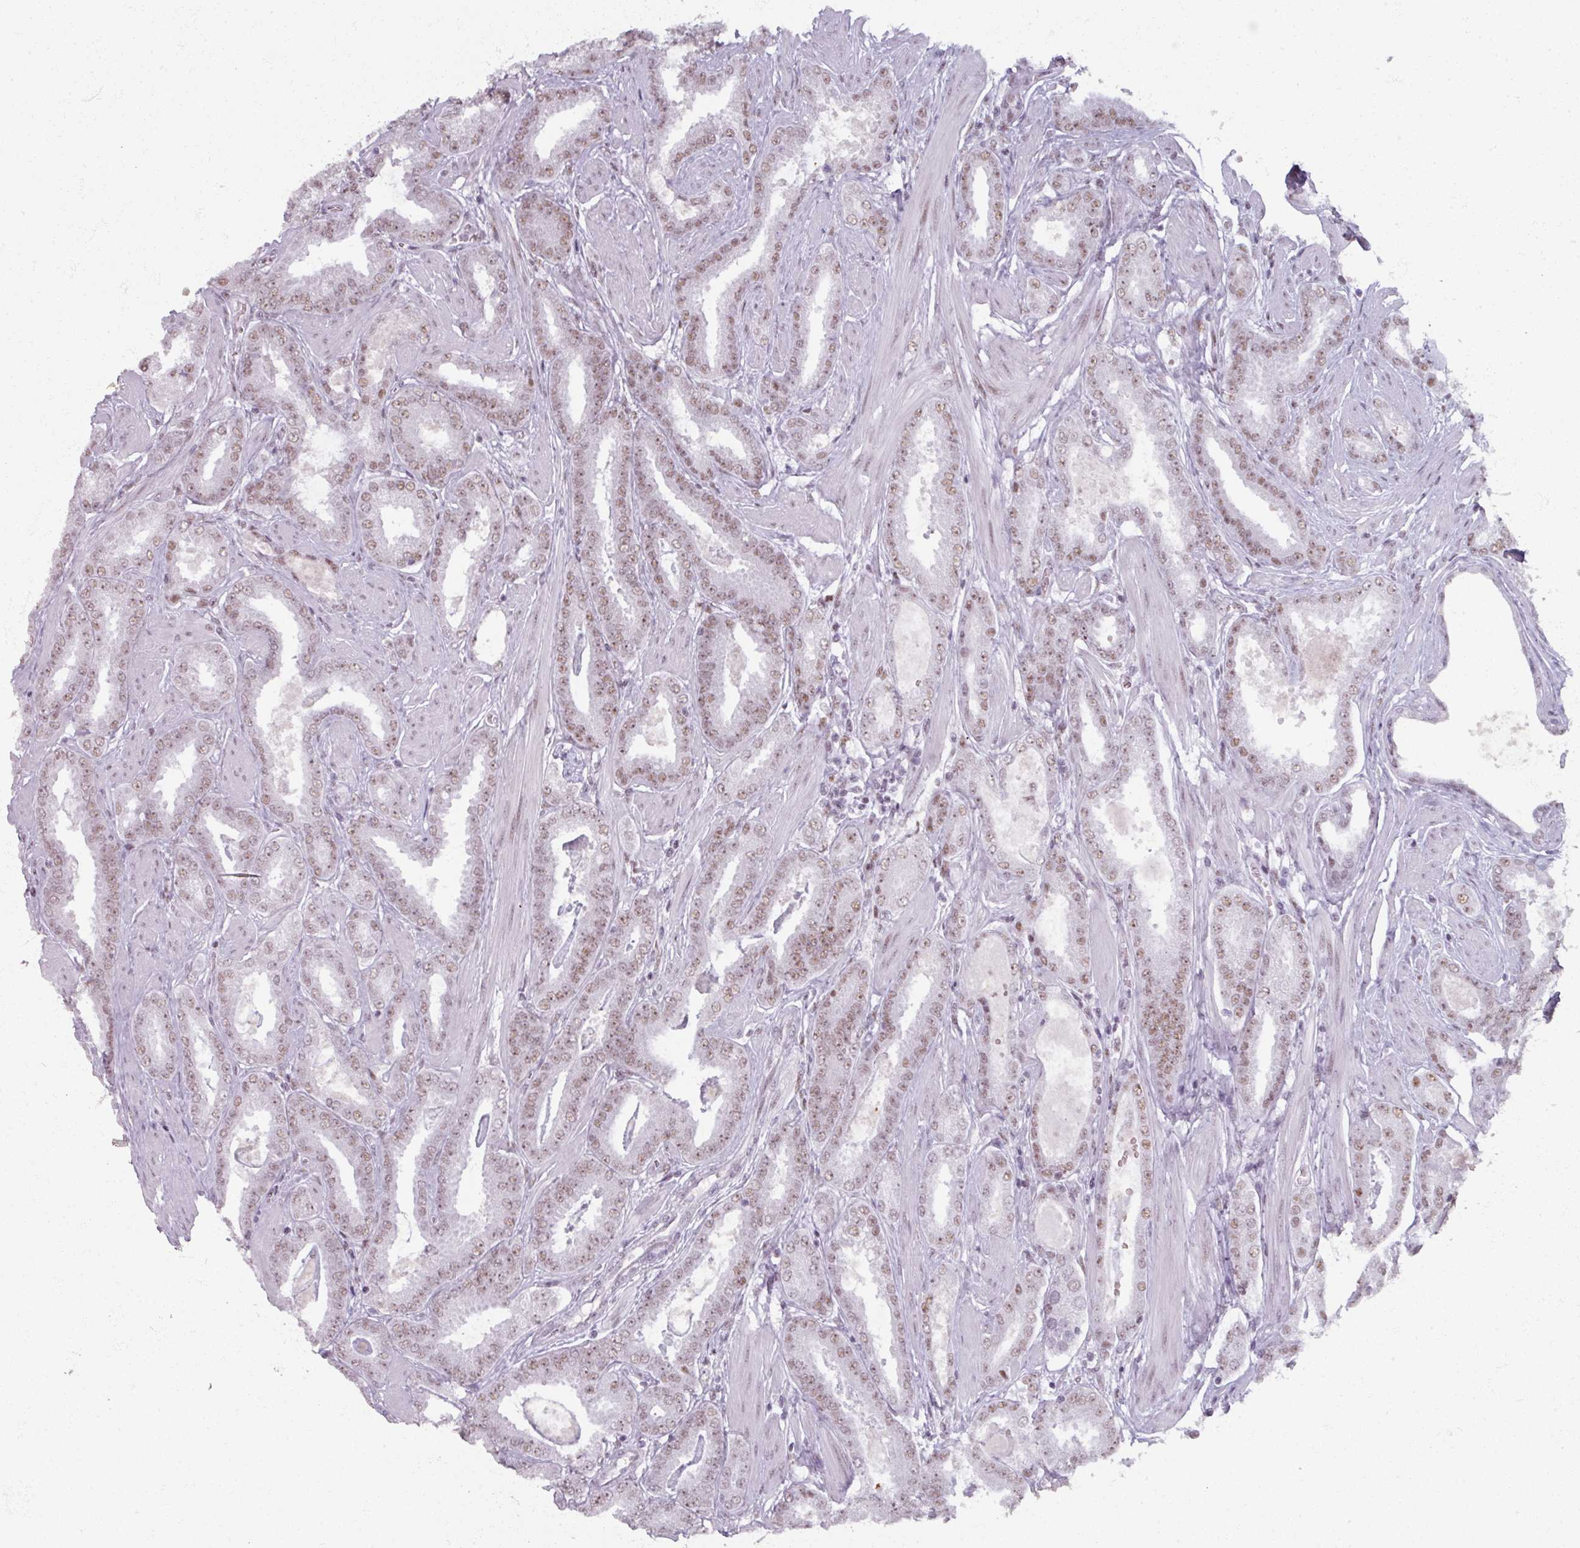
{"staining": {"intensity": "moderate", "quantity": ">75%", "location": "nuclear"}, "tissue": "prostate cancer", "cell_type": "Tumor cells", "image_type": "cancer", "snomed": [{"axis": "morphology", "description": "Adenocarcinoma, Low grade"}, {"axis": "topography", "description": "Prostate"}], "caption": "High-magnification brightfield microscopy of prostate cancer (adenocarcinoma (low-grade)) stained with DAB (3,3'-diaminobenzidine) (brown) and counterstained with hematoxylin (blue). tumor cells exhibit moderate nuclear staining is present in approximately>75% of cells.", "gene": "ADAR", "patient": {"sex": "male", "age": 42}}